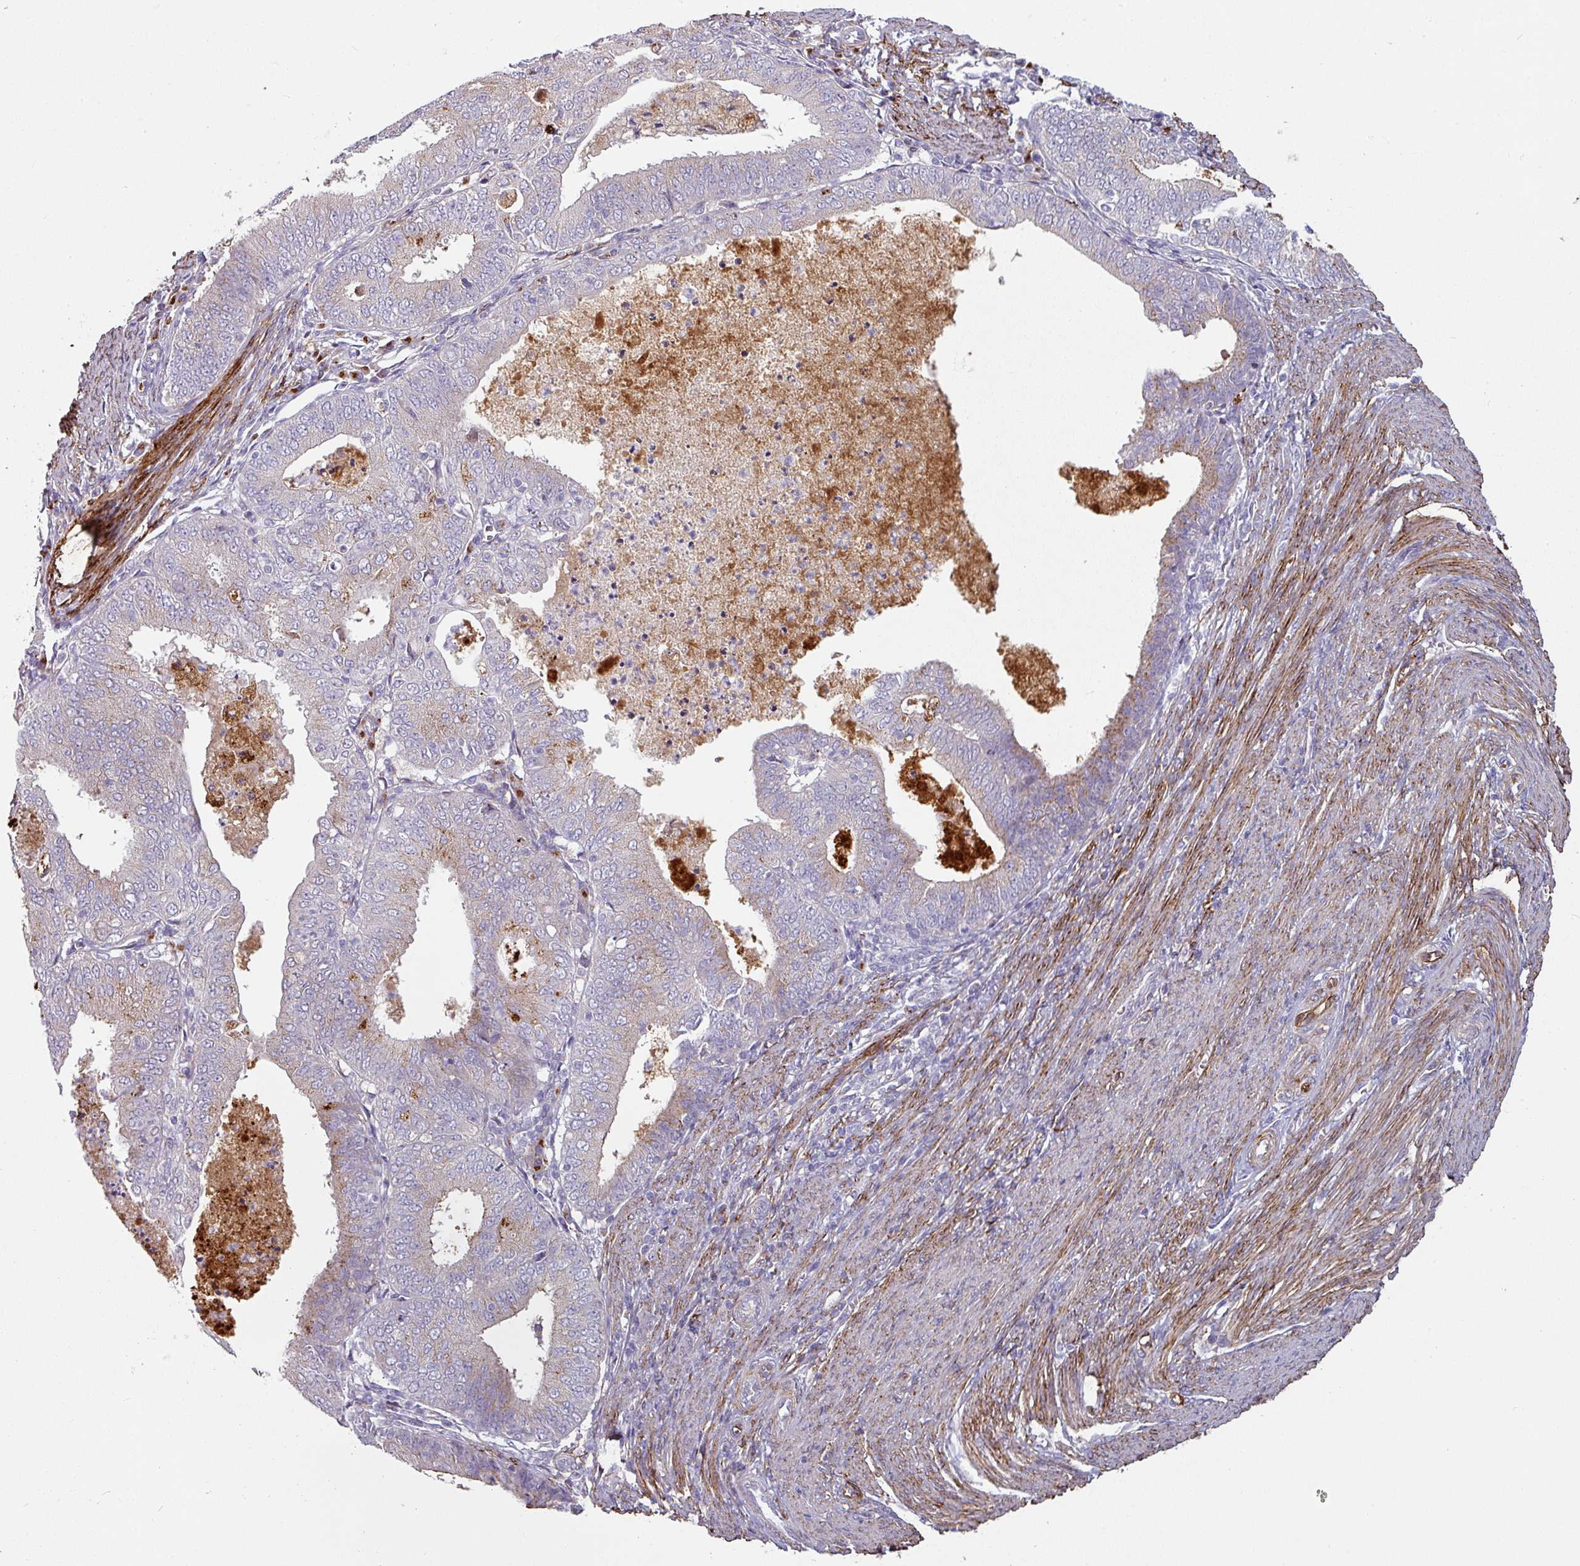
{"staining": {"intensity": "moderate", "quantity": "<25%", "location": "cytoplasmic/membranous"}, "tissue": "endometrial cancer", "cell_type": "Tumor cells", "image_type": "cancer", "snomed": [{"axis": "morphology", "description": "Adenocarcinoma, NOS"}, {"axis": "topography", "description": "Endometrium"}], "caption": "Protein staining shows moderate cytoplasmic/membranous positivity in about <25% of tumor cells in adenocarcinoma (endometrial).", "gene": "PRODH2", "patient": {"sex": "female", "age": 57}}